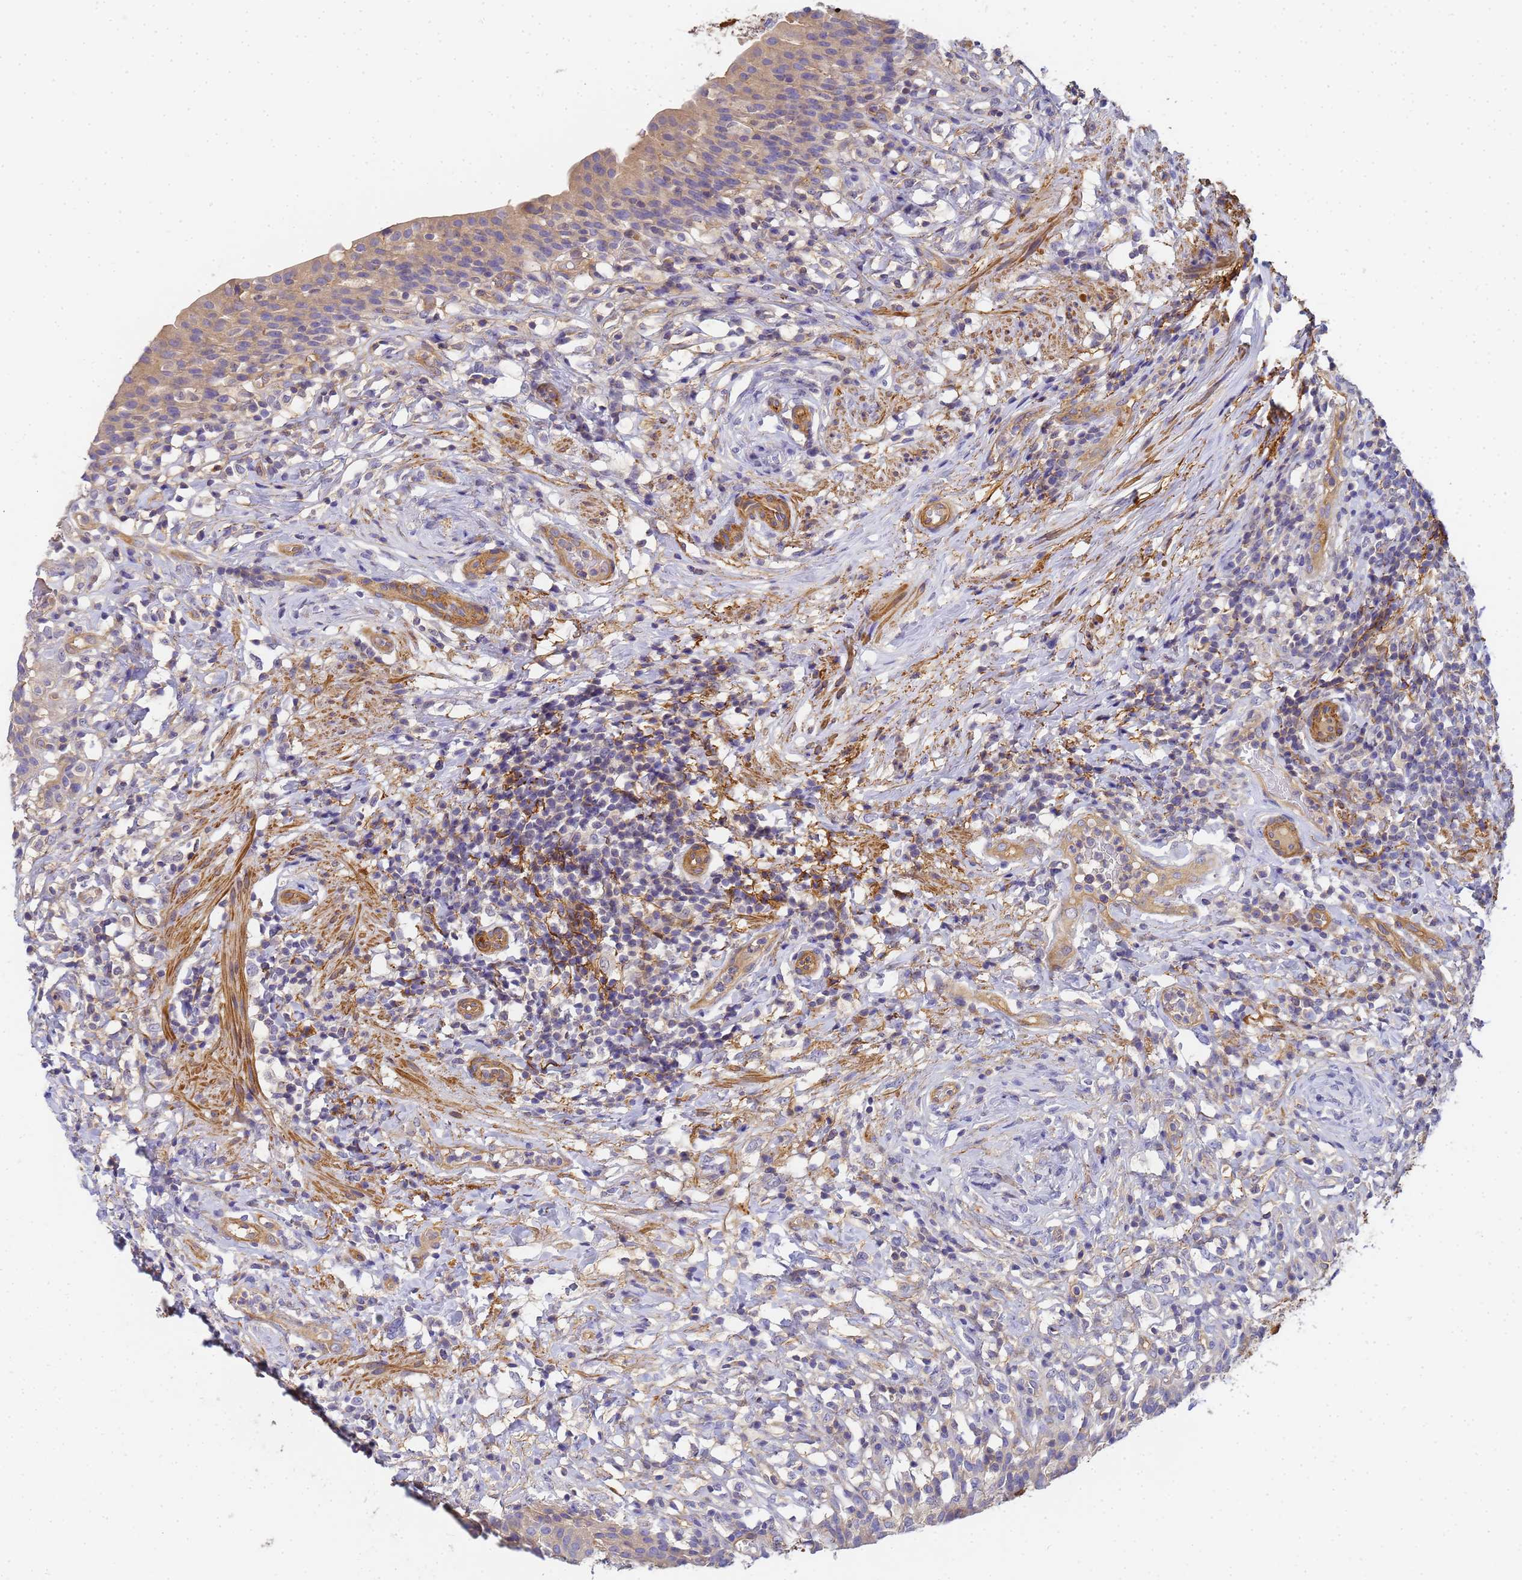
{"staining": {"intensity": "weak", "quantity": "25%-75%", "location": "cytoplasmic/membranous"}, "tissue": "urinary bladder", "cell_type": "Urothelial cells", "image_type": "normal", "snomed": [{"axis": "morphology", "description": "Normal tissue, NOS"}, {"axis": "morphology", "description": "Inflammation, NOS"}, {"axis": "topography", "description": "Urinary bladder"}], "caption": "Immunohistochemical staining of normal human urinary bladder exhibits low levels of weak cytoplasmic/membranous positivity in about 25%-75% of urothelial cells.", "gene": "MYL10", "patient": {"sex": "male", "age": 64}}